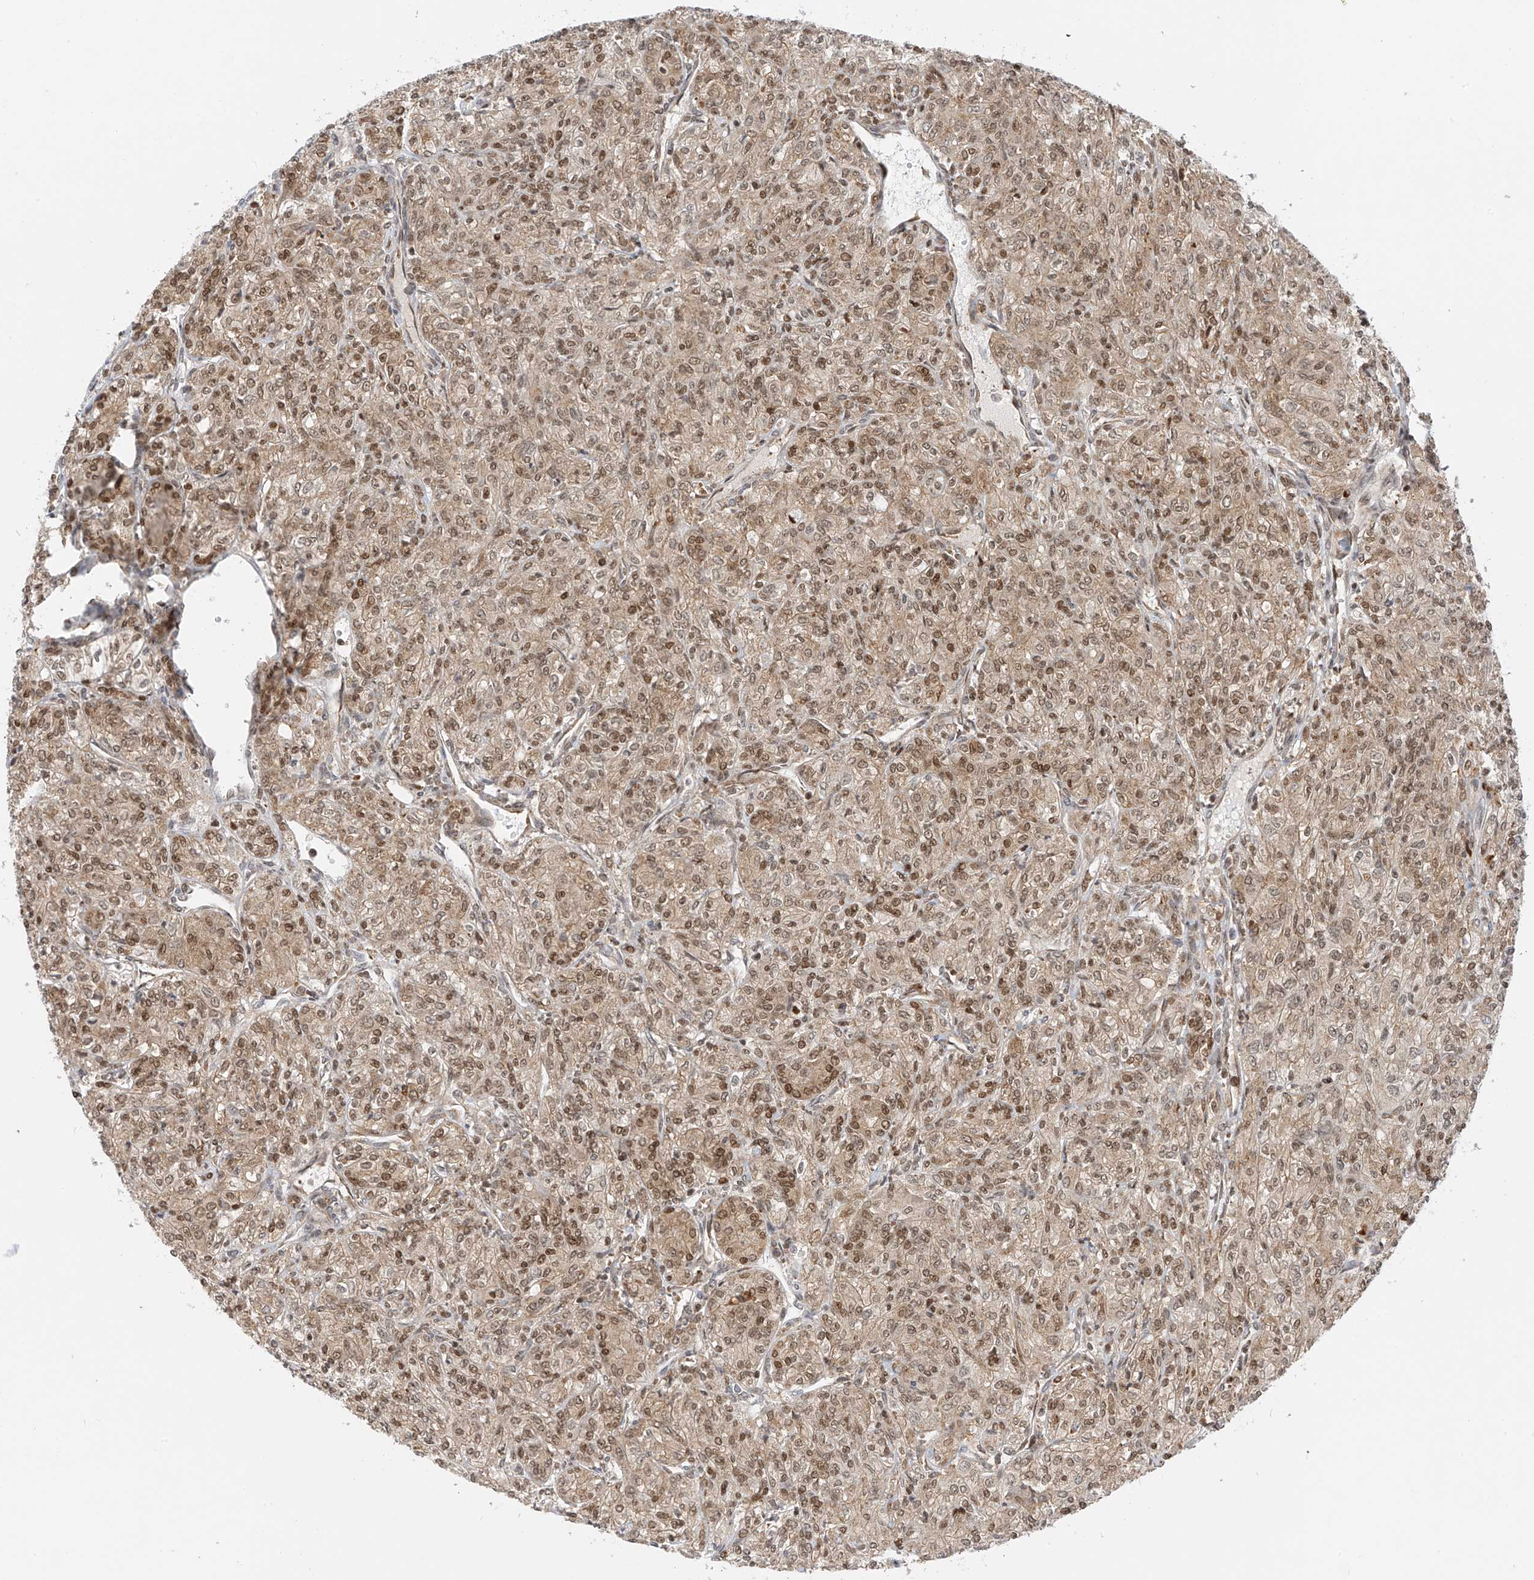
{"staining": {"intensity": "moderate", "quantity": ">75%", "location": "cytoplasmic/membranous,nuclear"}, "tissue": "renal cancer", "cell_type": "Tumor cells", "image_type": "cancer", "snomed": [{"axis": "morphology", "description": "Adenocarcinoma, NOS"}, {"axis": "topography", "description": "Kidney"}], "caption": "DAB immunohistochemical staining of human renal adenocarcinoma demonstrates moderate cytoplasmic/membranous and nuclear protein positivity in approximately >75% of tumor cells.", "gene": "EDF1", "patient": {"sex": "male", "age": 77}}